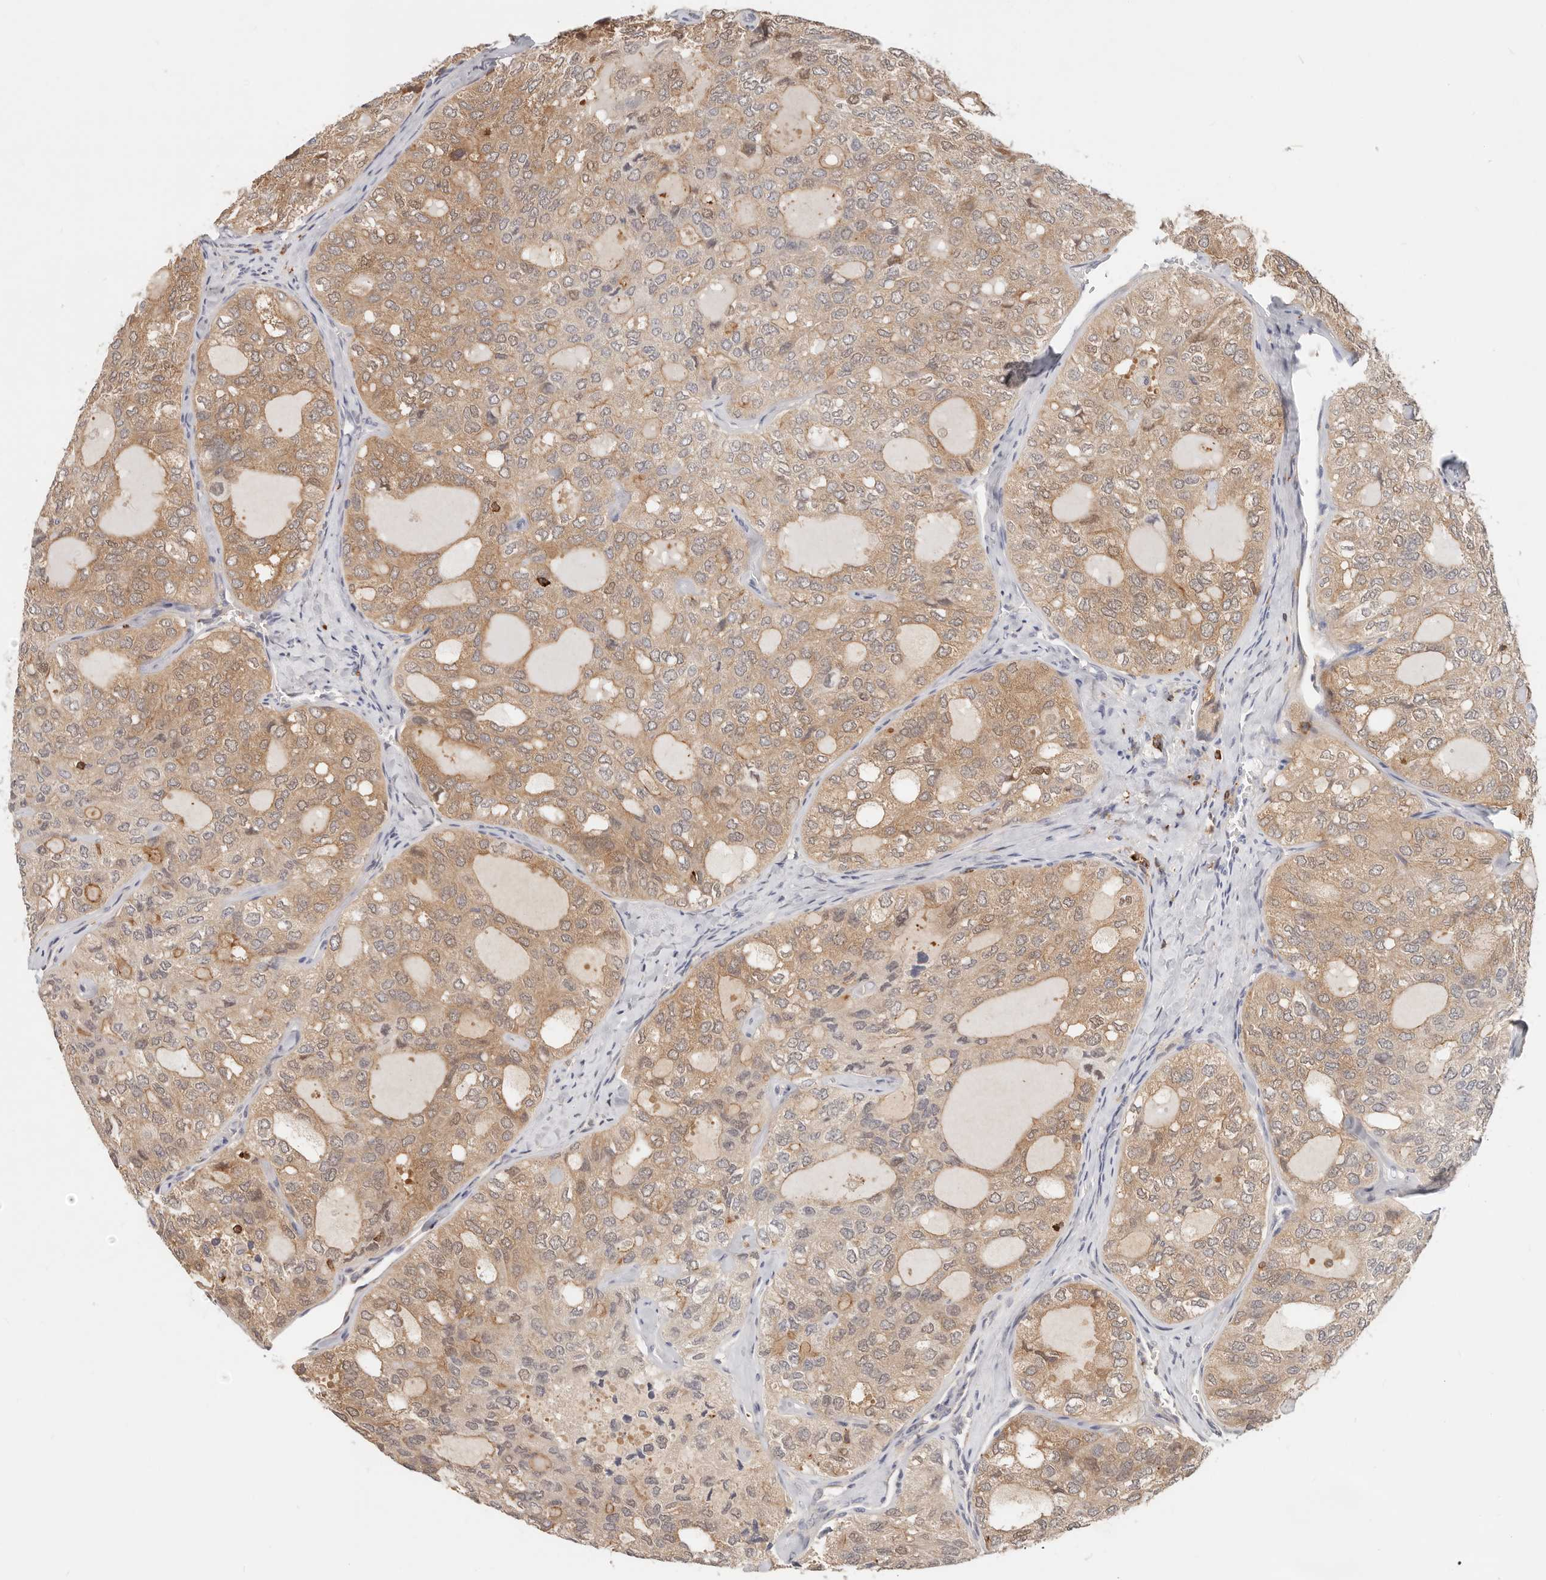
{"staining": {"intensity": "moderate", "quantity": ">75%", "location": "cytoplasmic/membranous"}, "tissue": "thyroid cancer", "cell_type": "Tumor cells", "image_type": "cancer", "snomed": [{"axis": "morphology", "description": "Follicular adenoma carcinoma, NOS"}, {"axis": "topography", "description": "Thyroid gland"}], "caption": "Moderate cytoplasmic/membranous protein expression is present in approximately >75% of tumor cells in follicular adenoma carcinoma (thyroid).", "gene": "TMEM63B", "patient": {"sex": "male", "age": 75}}